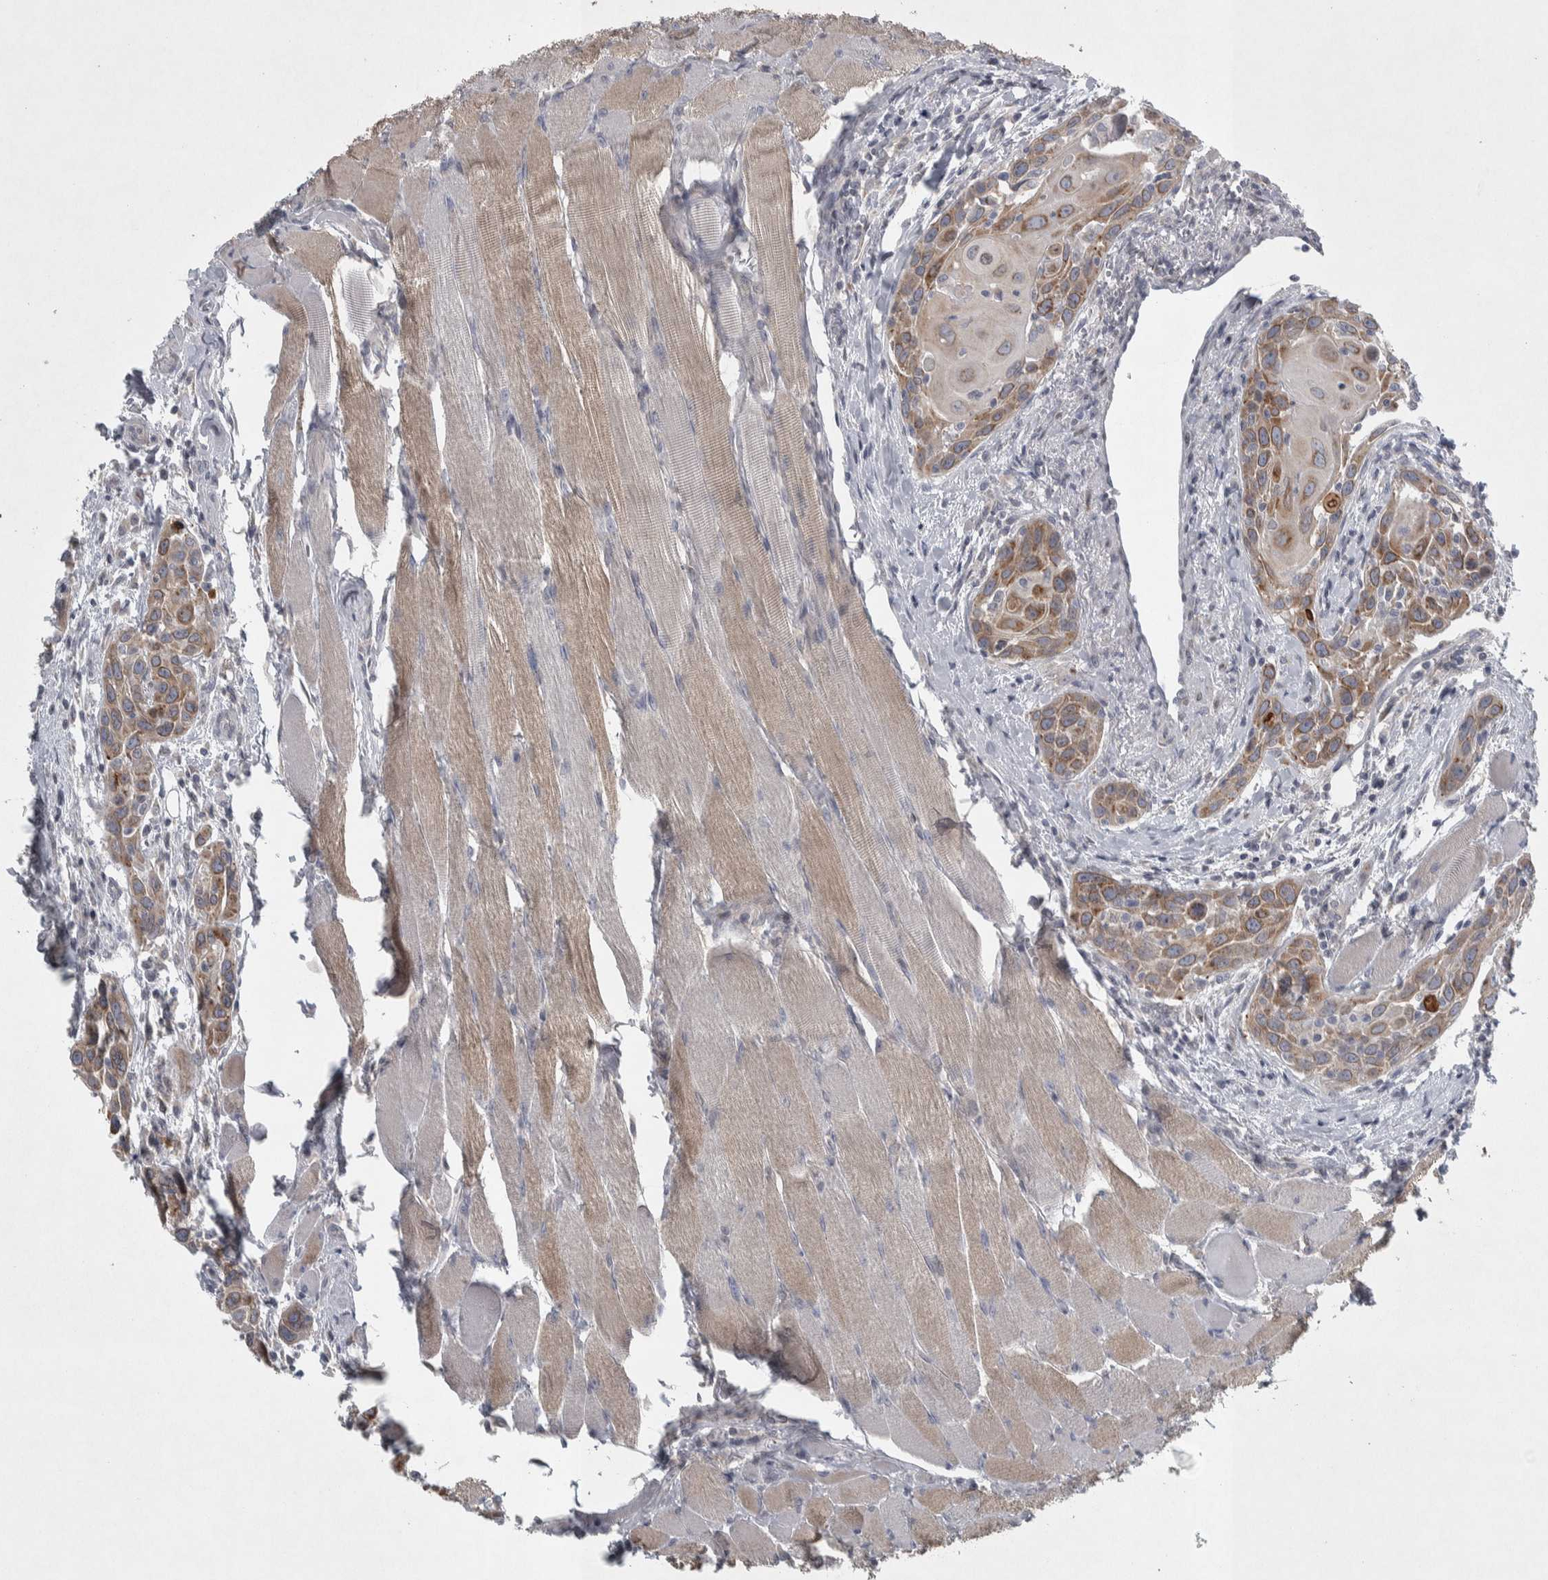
{"staining": {"intensity": "moderate", "quantity": ">75%", "location": "cytoplasmic/membranous"}, "tissue": "head and neck cancer", "cell_type": "Tumor cells", "image_type": "cancer", "snomed": [{"axis": "morphology", "description": "Squamous cell carcinoma, NOS"}, {"axis": "topography", "description": "Oral tissue"}, {"axis": "topography", "description": "Head-Neck"}], "caption": "Head and neck cancer (squamous cell carcinoma) stained with IHC exhibits moderate cytoplasmic/membranous positivity in about >75% of tumor cells.", "gene": "SIGMAR1", "patient": {"sex": "female", "age": 50}}